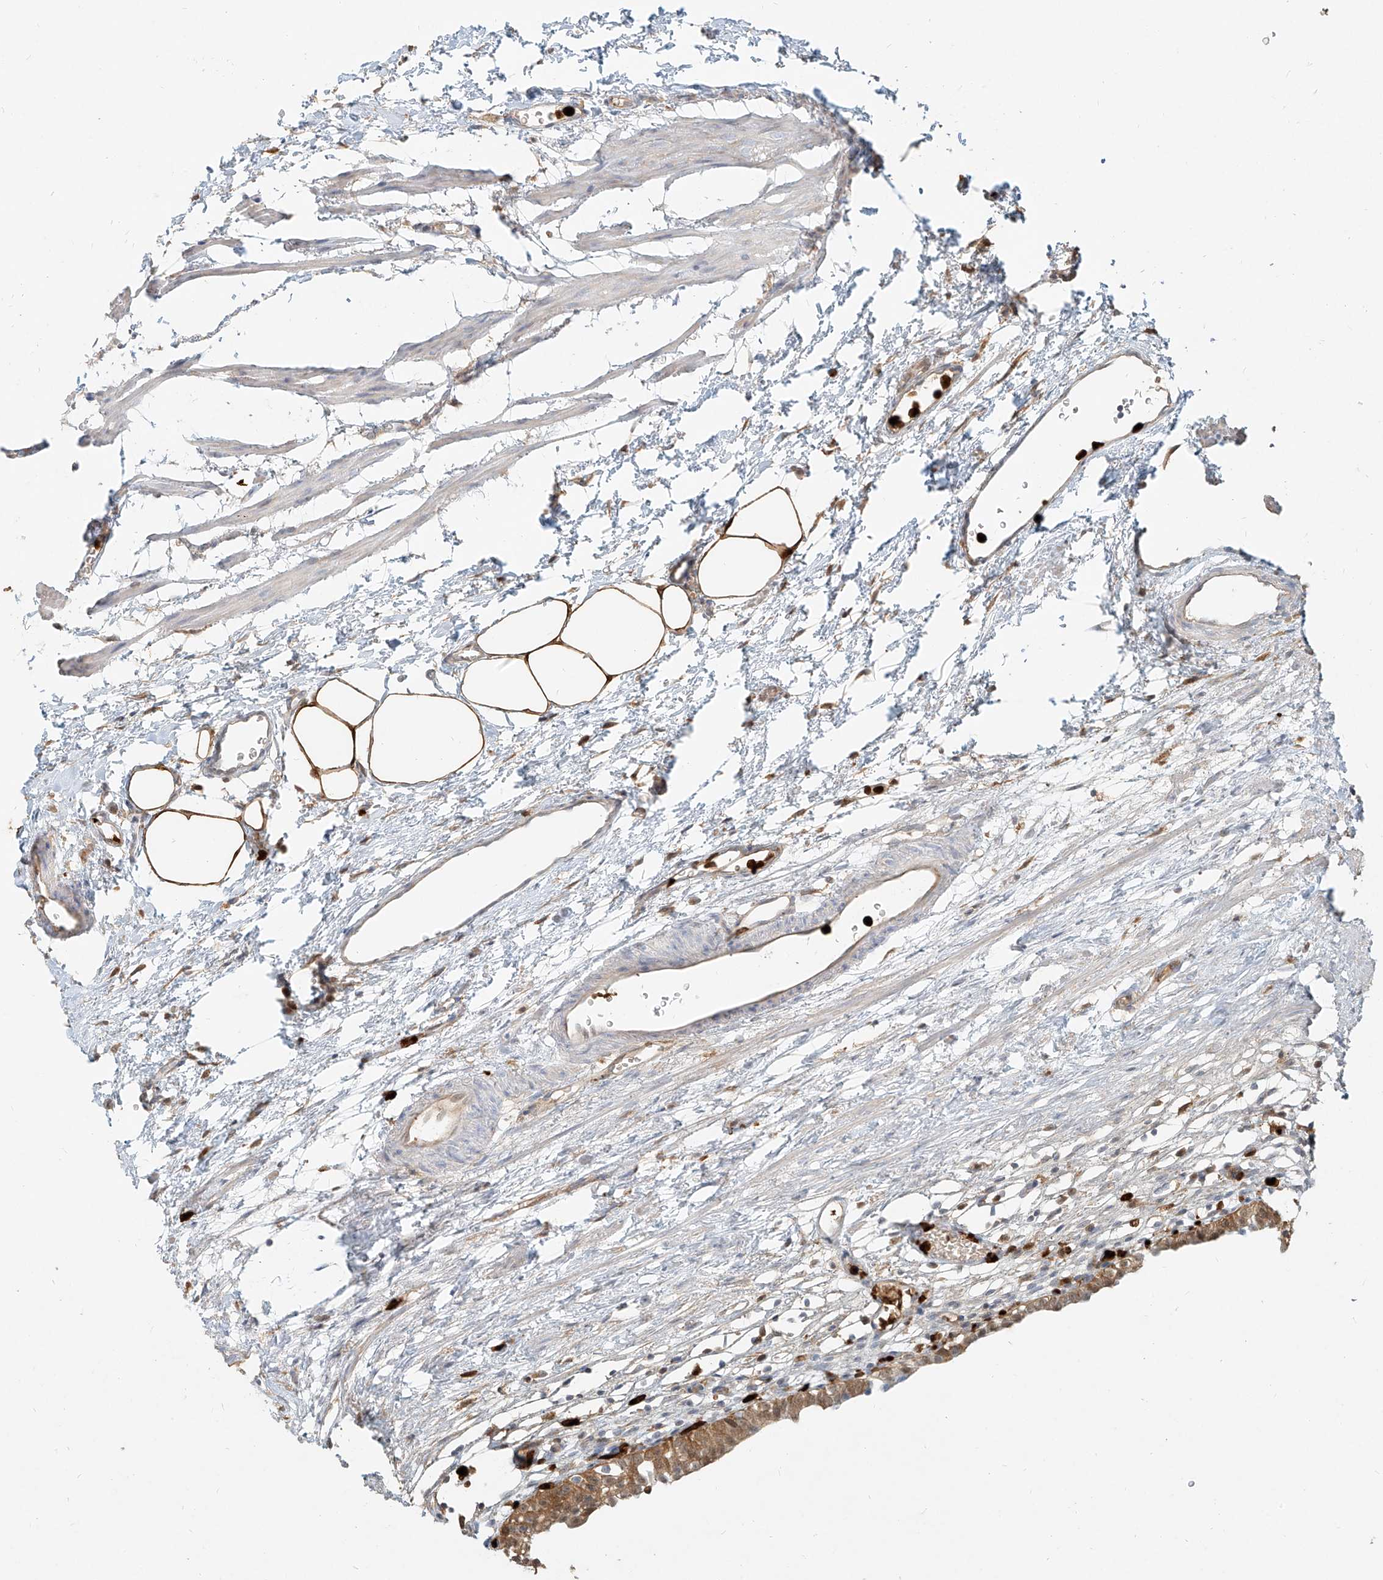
{"staining": {"intensity": "moderate", "quantity": ">75%", "location": "cytoplasmic/membranous"}, "tissue": "urinary bladder", "cell_type": "Urothelial cells", "image_type": "normal", "snomed": [{"axis": "morphology", "description": "Normal tissue, NOS"}, {"axis": "morphology", "description": "Urothelial carcinoma, High grade"}, {"axis": "topography", "description": "Urinary bladder"}], "caption": "This is an image of immunohistochemistry (IHC) staining of unremarkable urinary bladder, which shows moderate expression in the cytoplasmic/membranous of urothelial cells.", "gene": "PGD", "patient": {"sex": "female", "age": 60}}